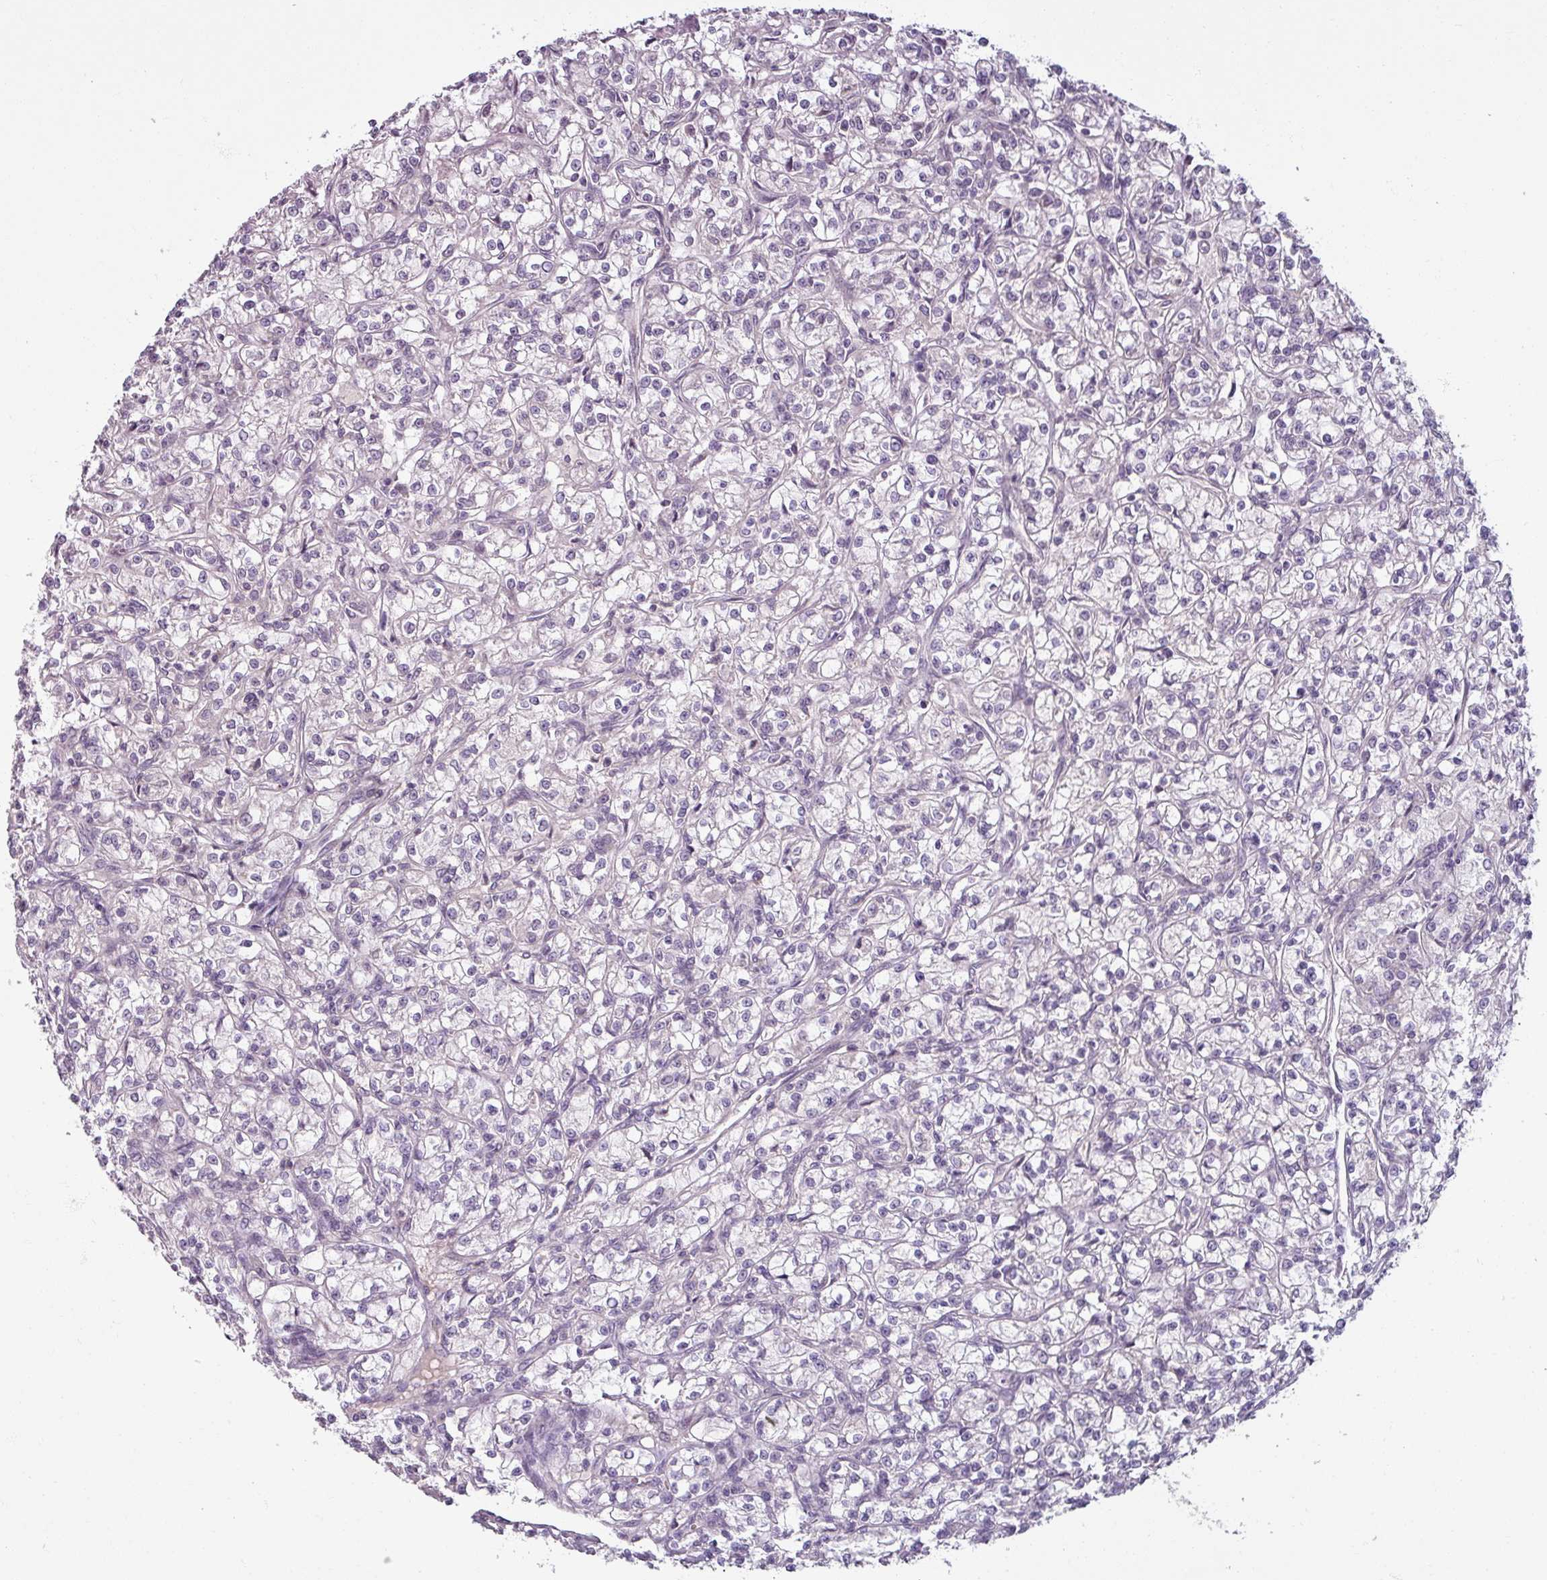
{"staining": {"intensity": "negative", "quantity": "none", "location": "none"}, "tissue": "renal cancer", "cell_type": "Tumor cells", "image_type": "cancer", "snomed": [{"axis": "morphology", "description": "Adenocarcinoma, NOS"}, {"axis": "topography", "description": "Kidney"}], "caption": "Immunohistochemical staining of renal cancer (adenocarcinoma) demonstrates no significant staining in tumor cells.", "gene": "UVSSA", "patient": {"sex": "female", "age": 59}}